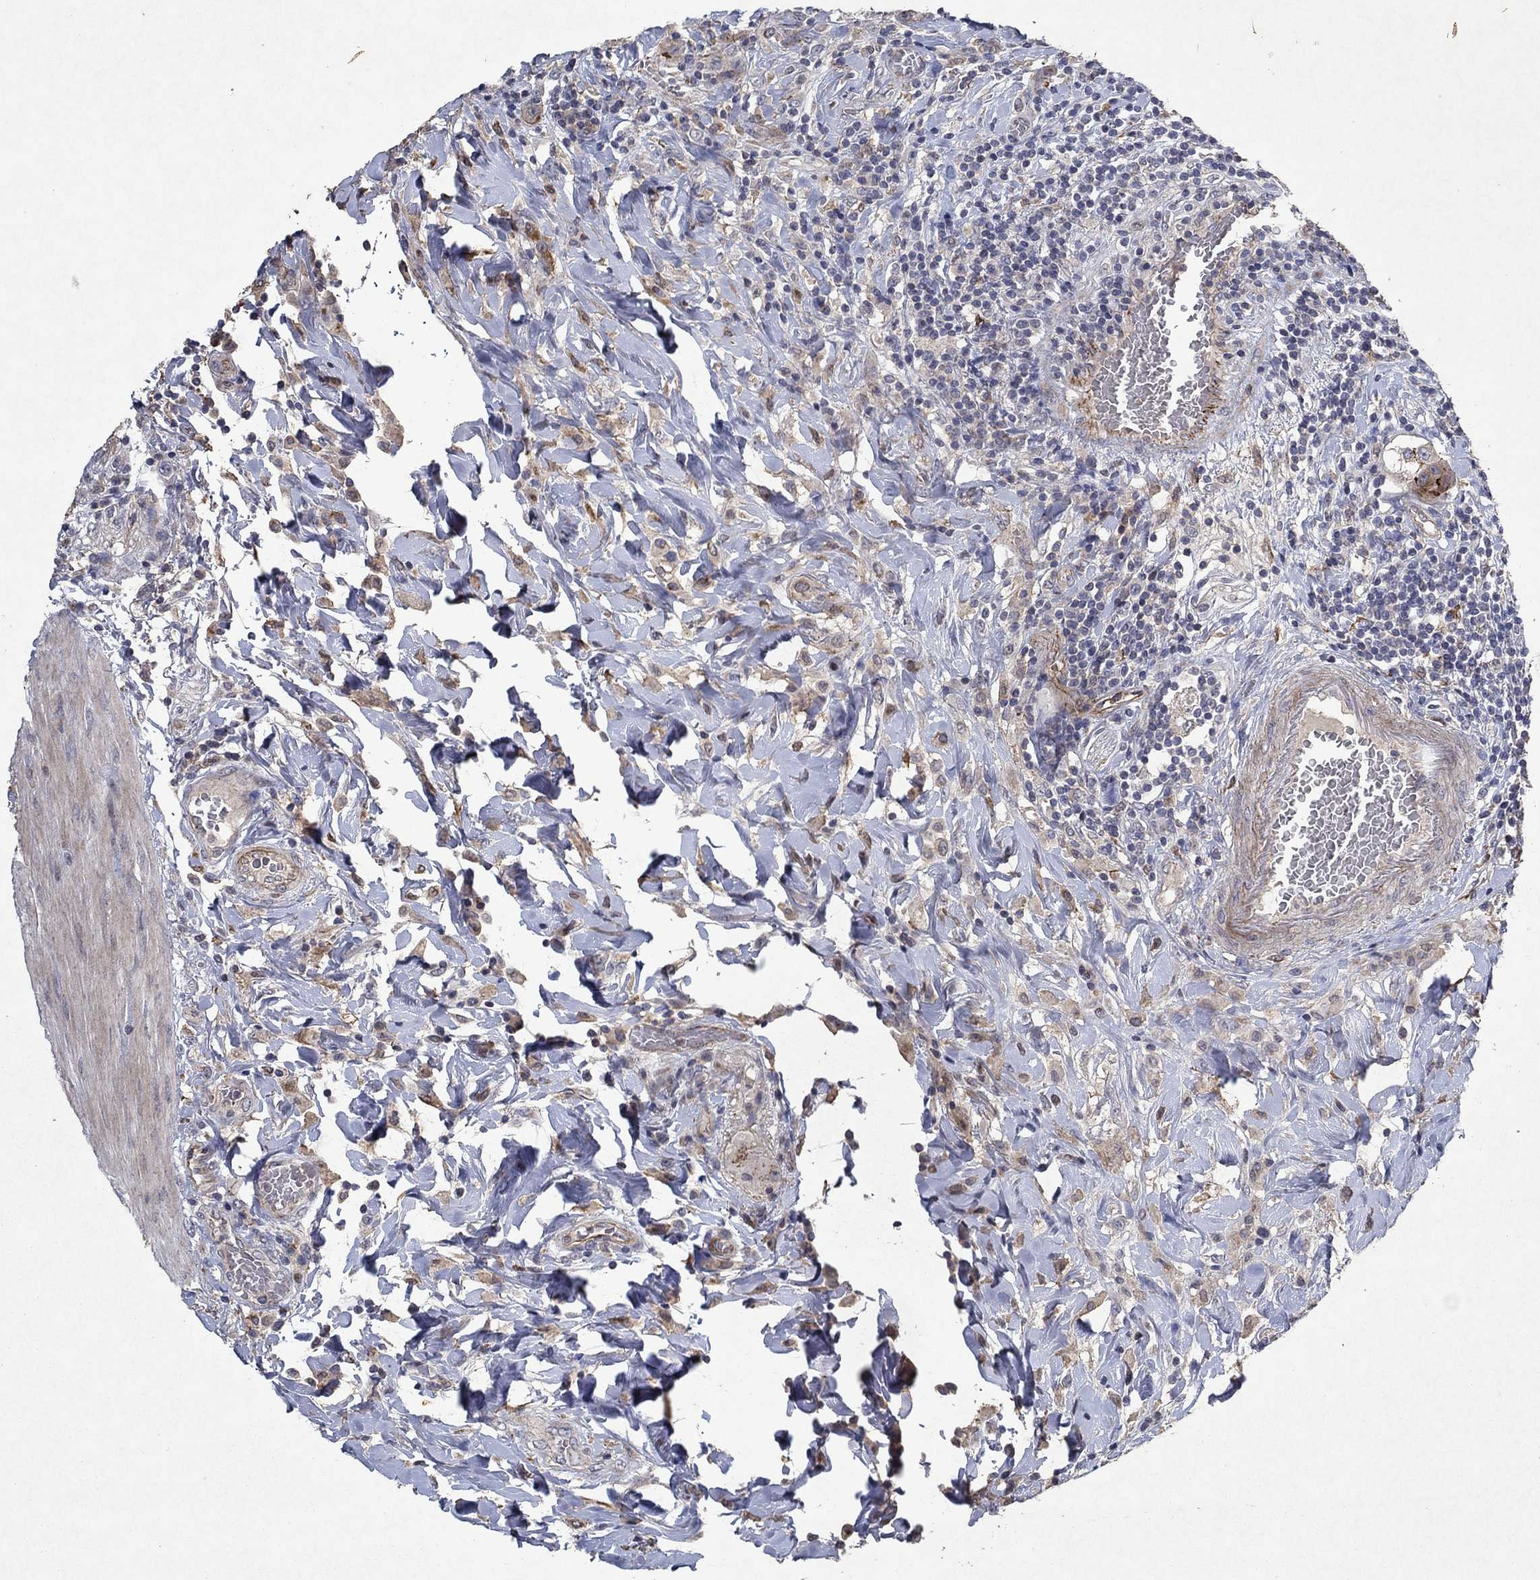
{"staining": {"intensity": "strong", "quantity": "25%-75%", "location": "cytoplasmic/membranous"}, "tissue": "colorectal cancer", "cell_type": "Tumor cells", "image_type": "cancer", "snomed": [{"axis": "morphology", "description": "Adenocarcinoma, NOS"}, {"axis": "topography", "description": "Colon"}], "caption": "Protein analysis of colorectal cancer tissue shows strong cytoplasmic/membranous expression in about 25%-75% of tumor cells. The staining was performed using DAB (3,3'-diaminobenzidine) to visualize the protein expression in brown, while the nuclei were stained in blue with hematoxylin (Magnification: 20x).", "gene": "FRG1", "patient": {"sex": "female", "age": 69}}